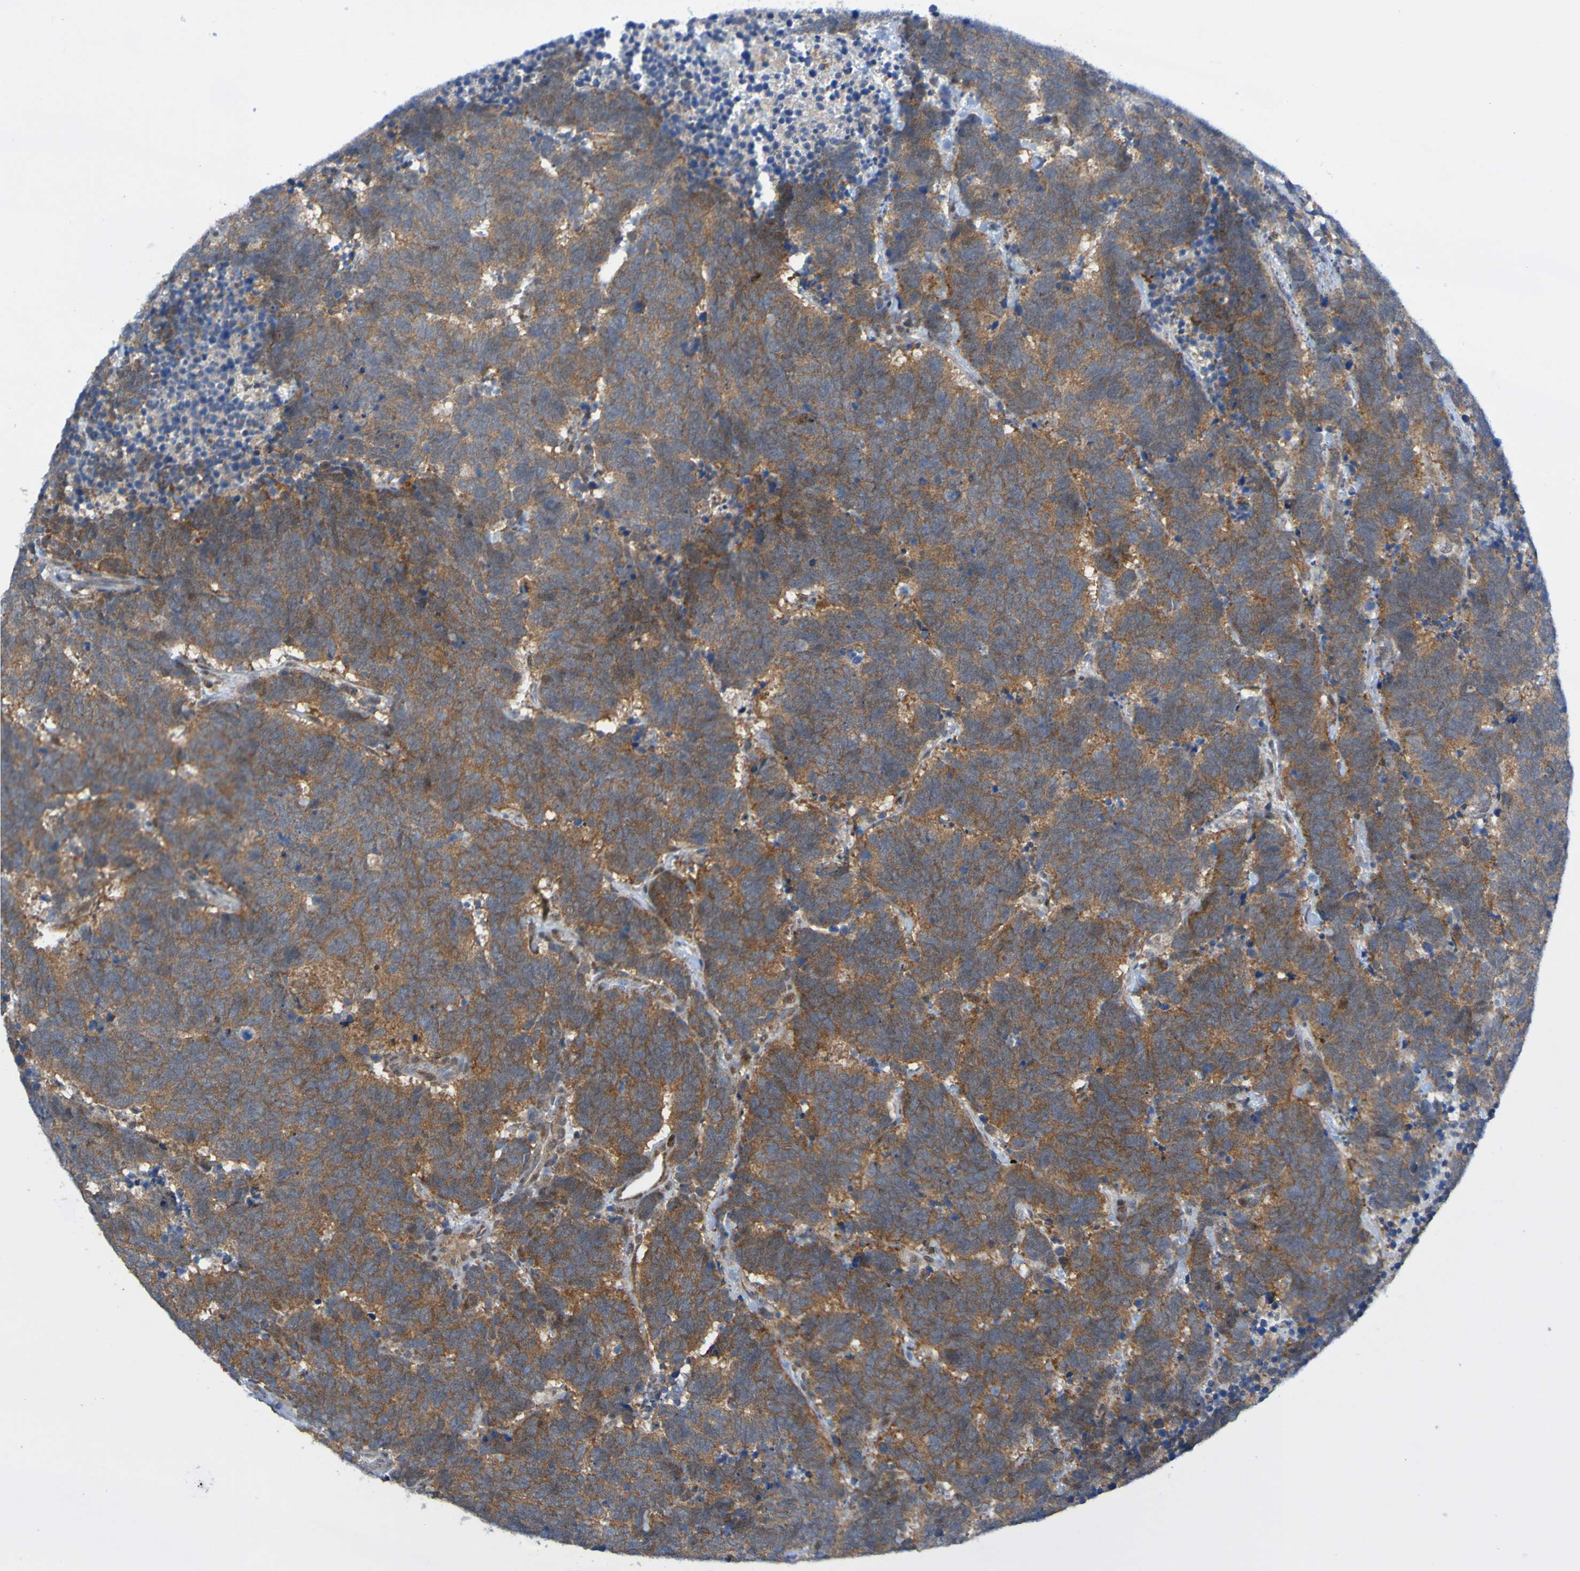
{"staining": {"intensity": "moderate", "quantity": ">75%", "location": "cytoplasmic/membranous"}, "tissue": "carcinoid", "cell_type": "Tumor cells", "image_type": "cancer", "snomed": [{"axis": "morphology", "description": "Carcinoma, NOS"}, {"axis": "morphology", "description": "Carcinoid, malignant, NOS"}, {"axis": "topography", "description": "Urinary bladder"}], "caption": "There is medium levels of moderate cytoplasmic/membranous staining in tumor cells of carcinoid, as demonstrated by immunohistochemical staining (brown color).", "gene": "ATIC", "patient": {"sex": "male", "age": 57}}